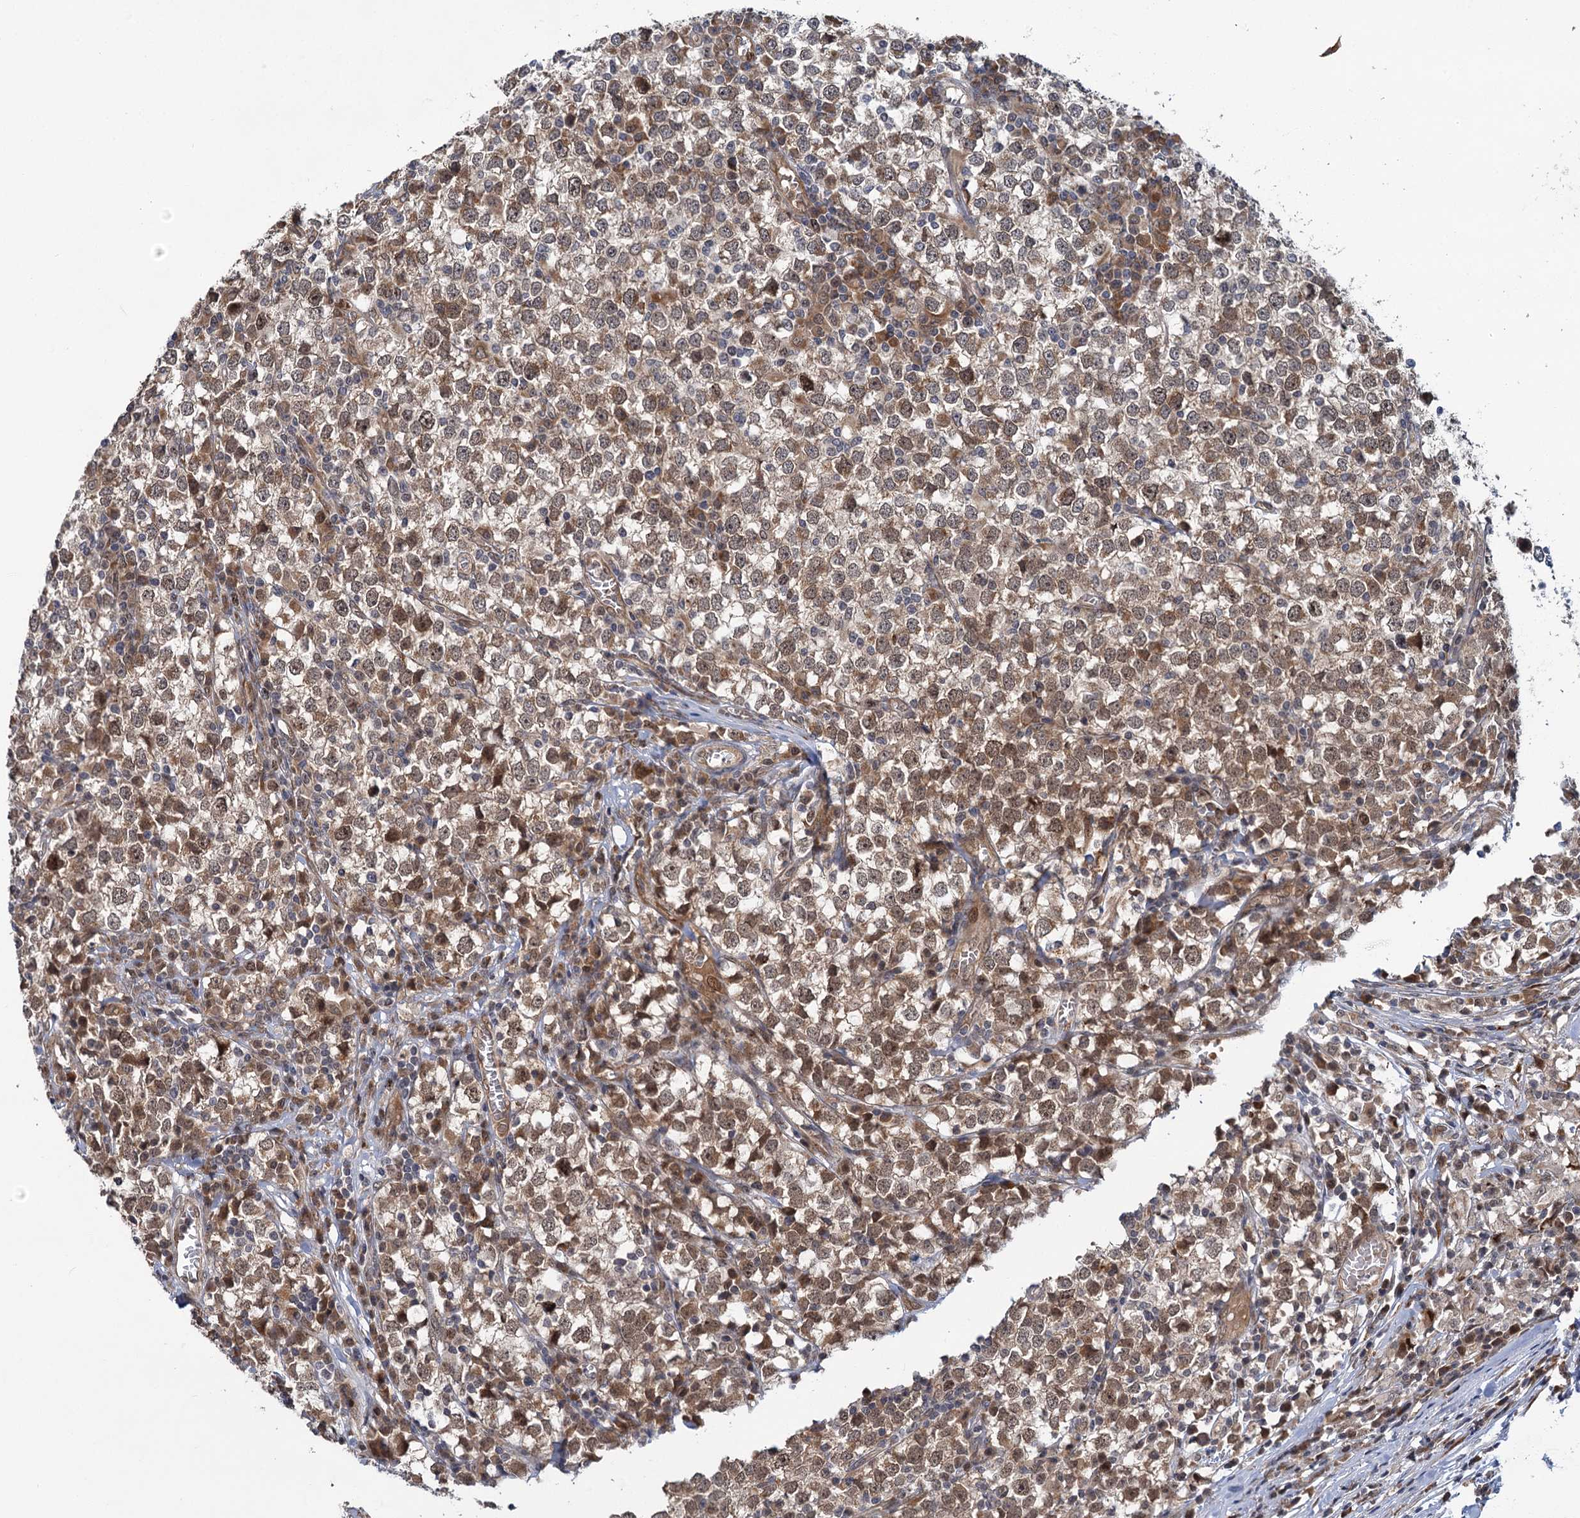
{"staining": {"intensity": "moderate", "quantity": "25%-75%", "location": "cytoplasmic/membranous,nuclear"}, "tissue": "testis cancer", "cell_type": "Tumor cells", "image_type": "cancer", "snomed": [{"axis": "morphology", "description": "Seminoma, NOS"}, {"axis": "topography", "description": "Testis"}], "caption": "Immunohistochemical staining of human seminoma (testis) exhibits medium levels of moderate cytoplasmic/membranous and nuclear protein expression in approximately 25%-75% of tumor cells.", "gene": "APBA2", "patient": {"sex": "male", "age": 65}}